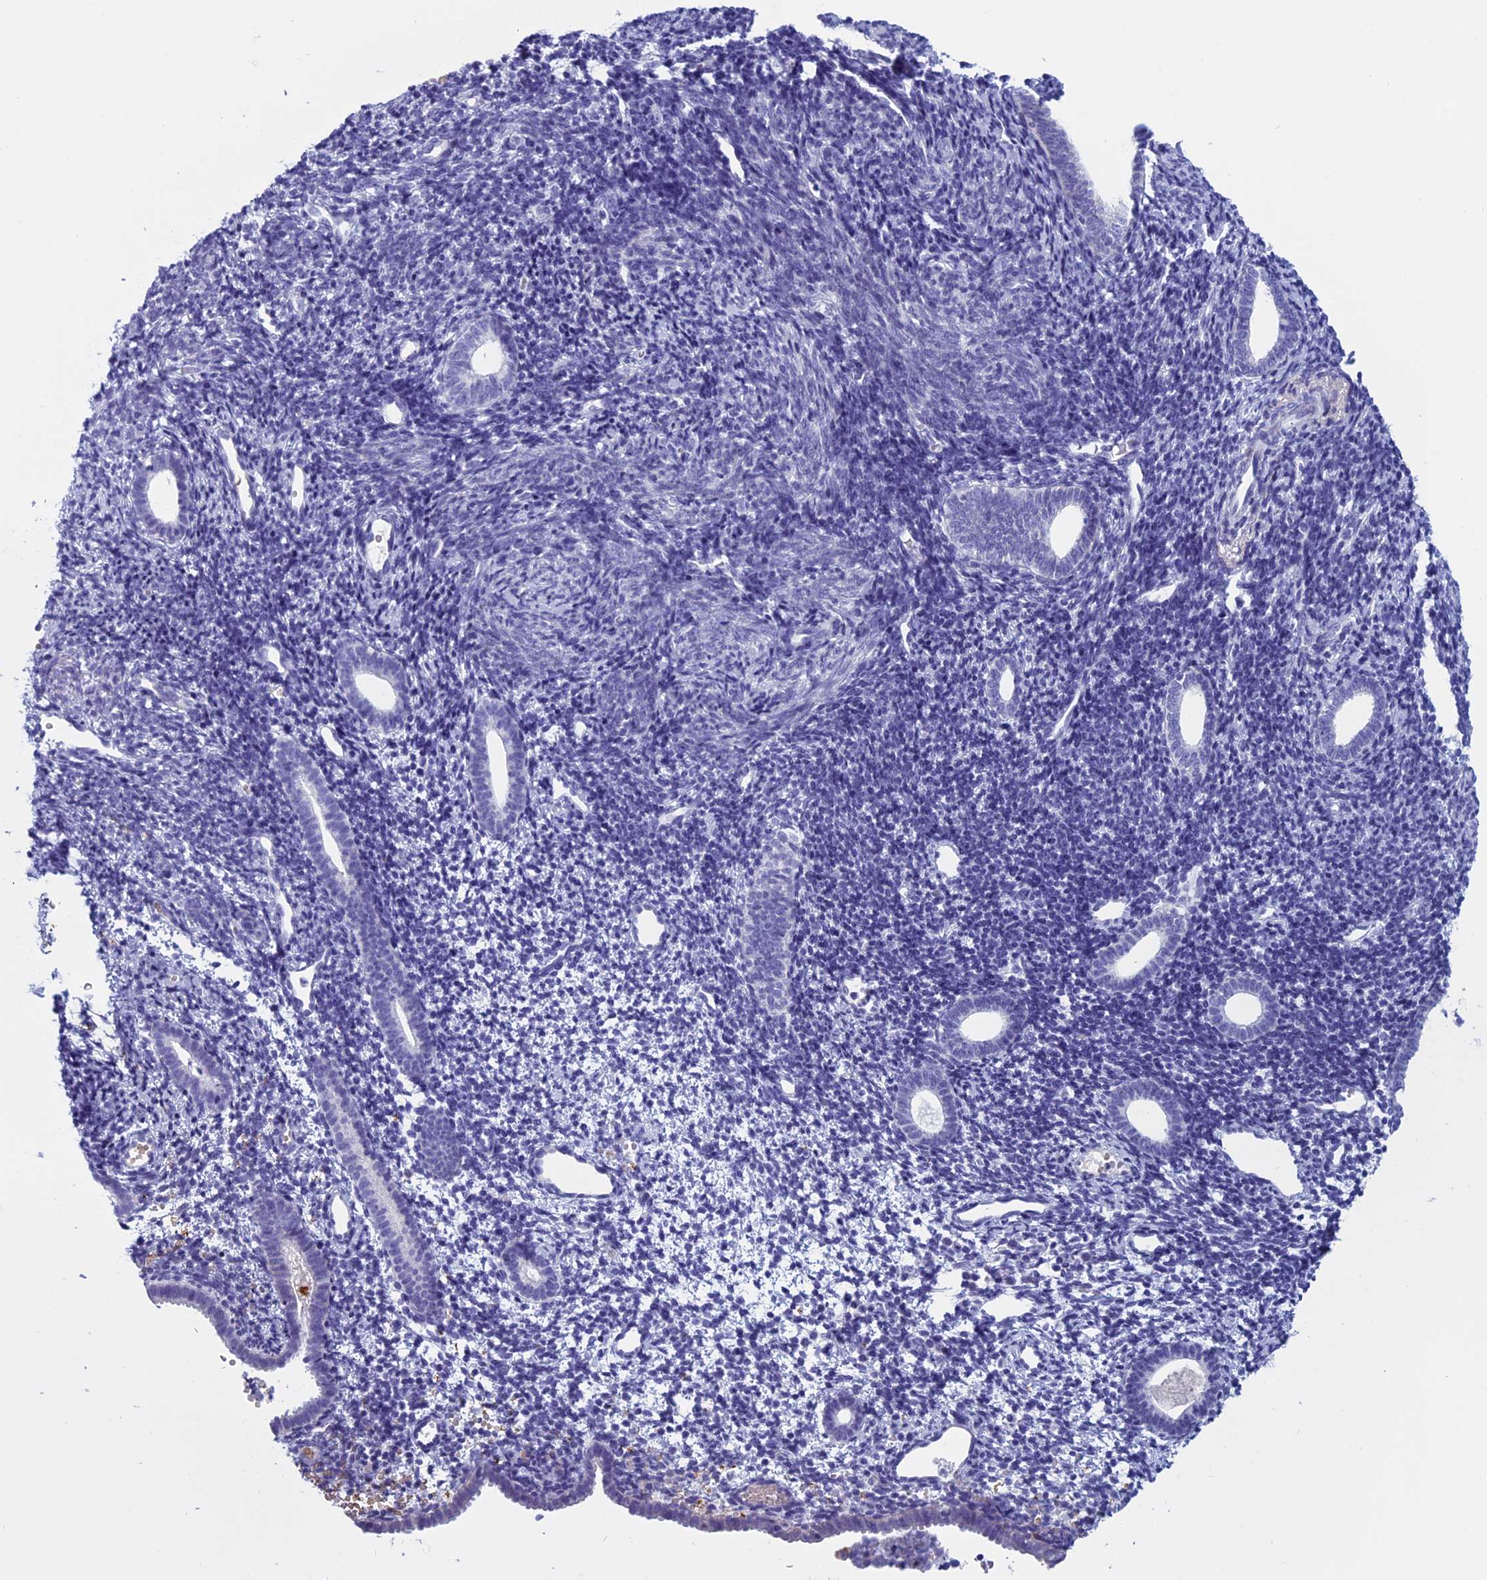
{"staining": {"intensity": "negative", "quantity": "none", "location": "none"}, "tissue": "endometrium", "cell_type": "Cells in endometrial stroma", "image_type": "normal", "snomed": [{"axis": "morphology", "description": "Normal tissue, NOS"}, {"axis": "topography", "description": "Endometrium"}], "caption": "The photomicrograph shows no staining of cells in endometrial stroma in unremarkable endometrium.", "gene": "ANGPTL2", "patient": {"sex": "female", "age": 56}}